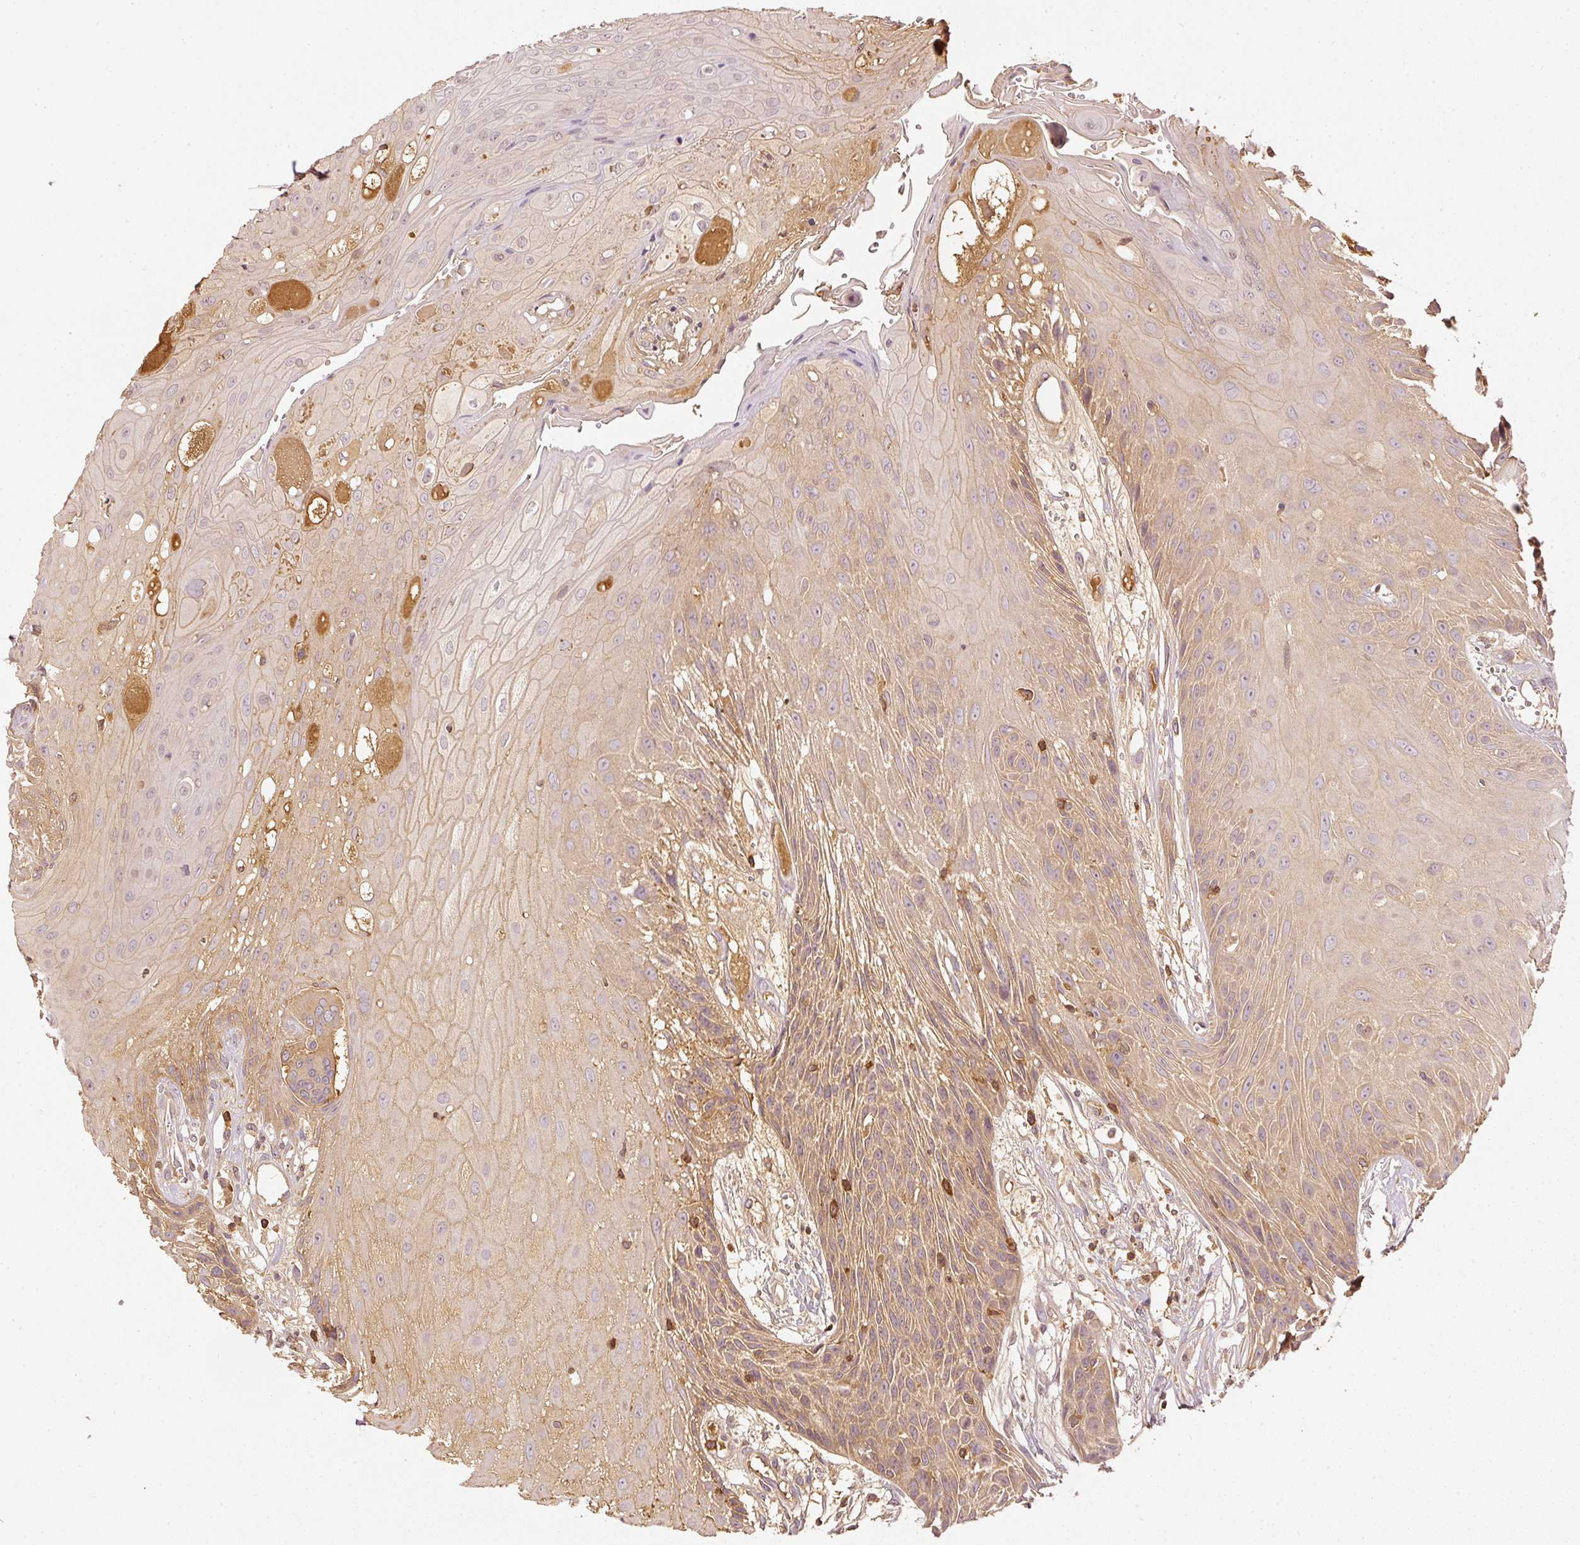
{"staining": {"intensity": "moderate", "quantity": ">75%", "location": "cytoplasmic/membranous"}, "tissue": "head and neck cancer", "cell_type": "Tumor cells", "image_type": "cancer", "snomed": [{"axis": "morphology", "description": "Squamous cell carcinoma, NOS"}, {"axis": "topography", "description": "Head-Neck"}], "caption": "Brown immunohistochemical staining in human head and neck cancer exhibits moderate cytoplasmic/membranous positivity in about >75% of tumor cells.", "gene": "EVL", "patient": {"sex": "female", "age": 73}}